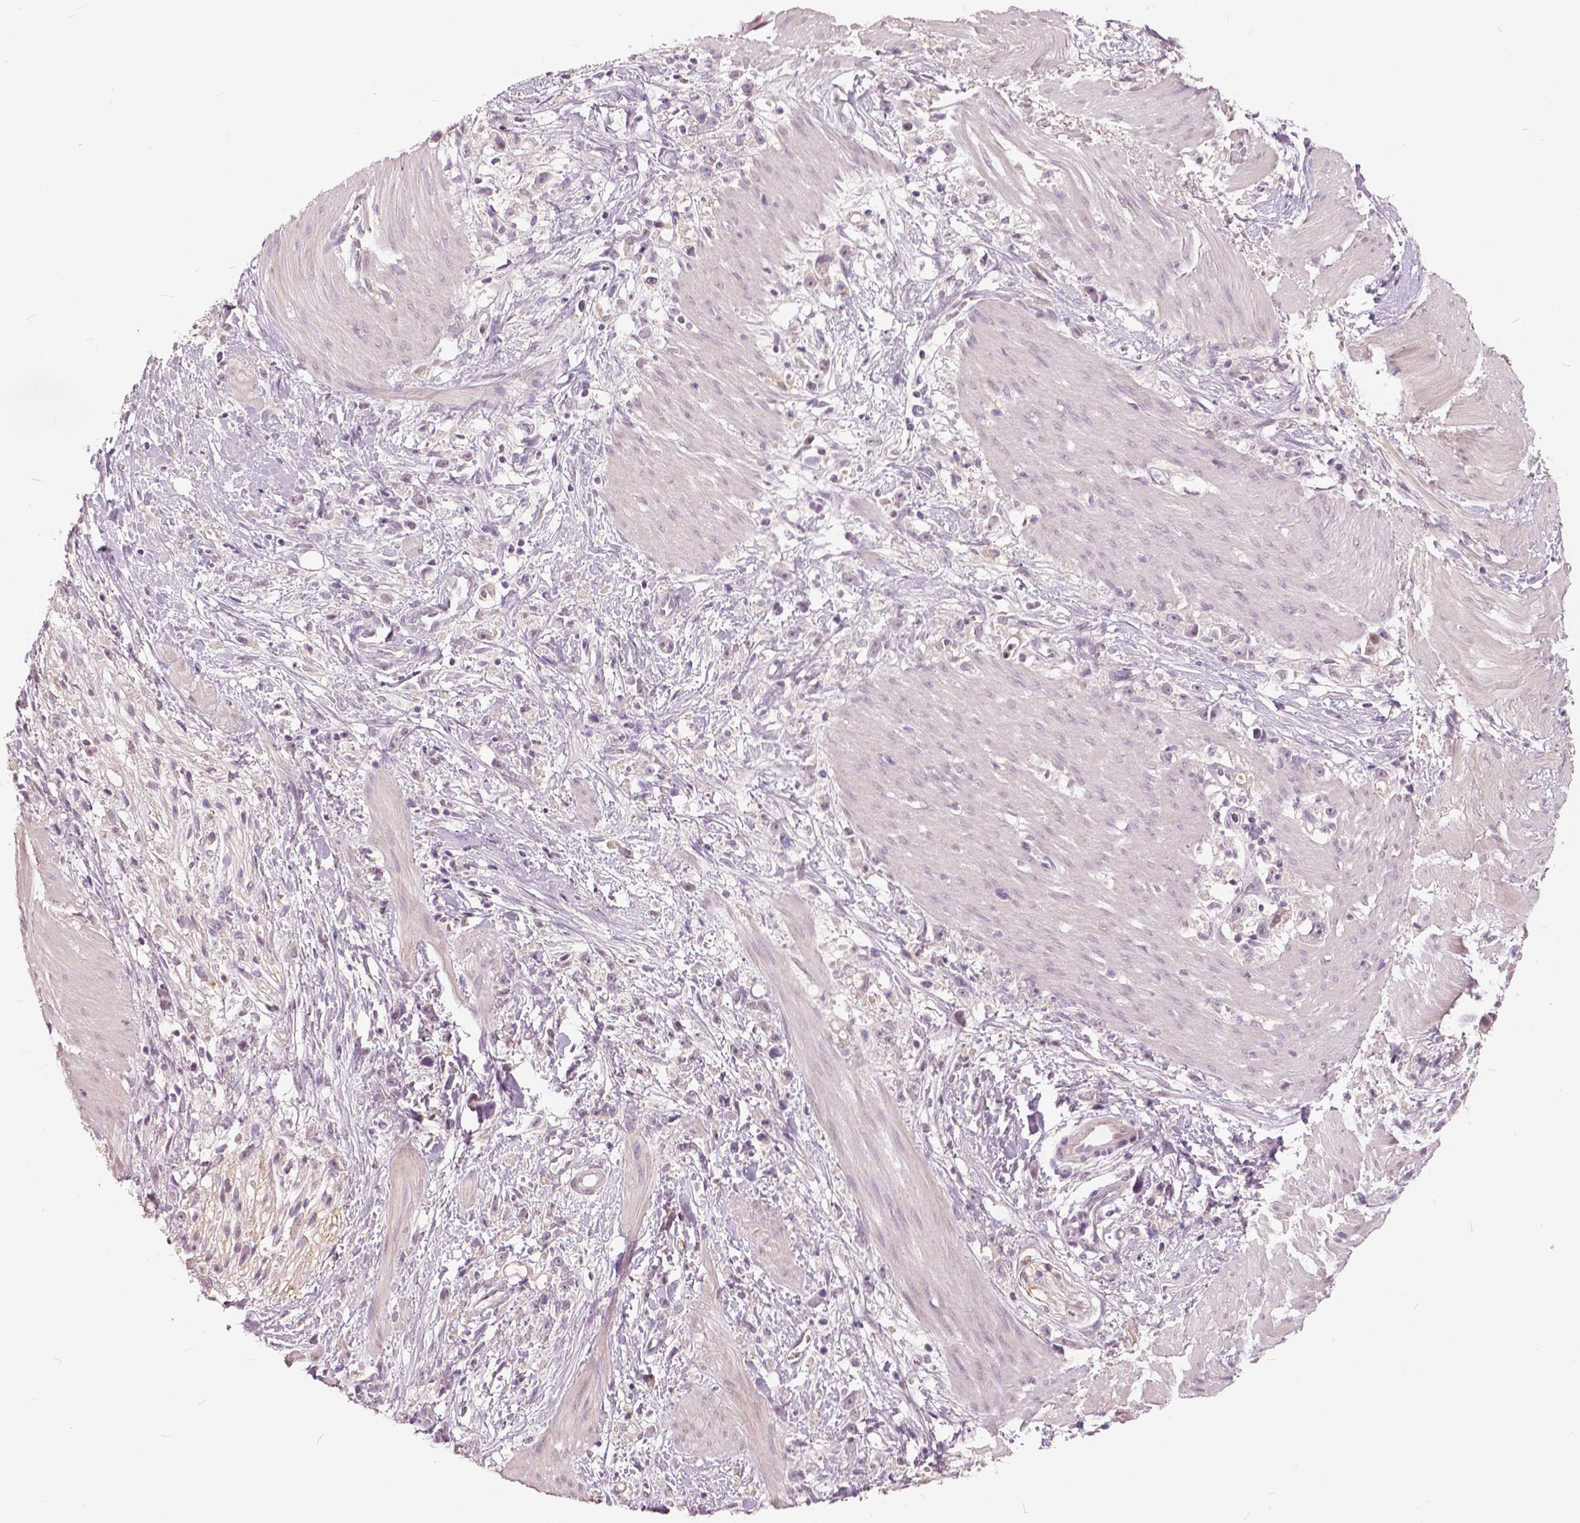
{"staining": {"intensity": "negative", "quantity": "none", "location": "none"}, "tissue": "stomach cancer", "cell_type": "Tumor cells", "image_type": "cancer", "snomed": [{"axis": "morphology", "description": "Adenocarcinoma, NOS"}, {"axis": "topography", "description": "Stomach"}], "caption": "DAB immunohistochemical staining of human stomach cancer reveals no significant expression in tumor cells.", "gene": "NANOG", "patient": {"sex": "female", "age": 59}}